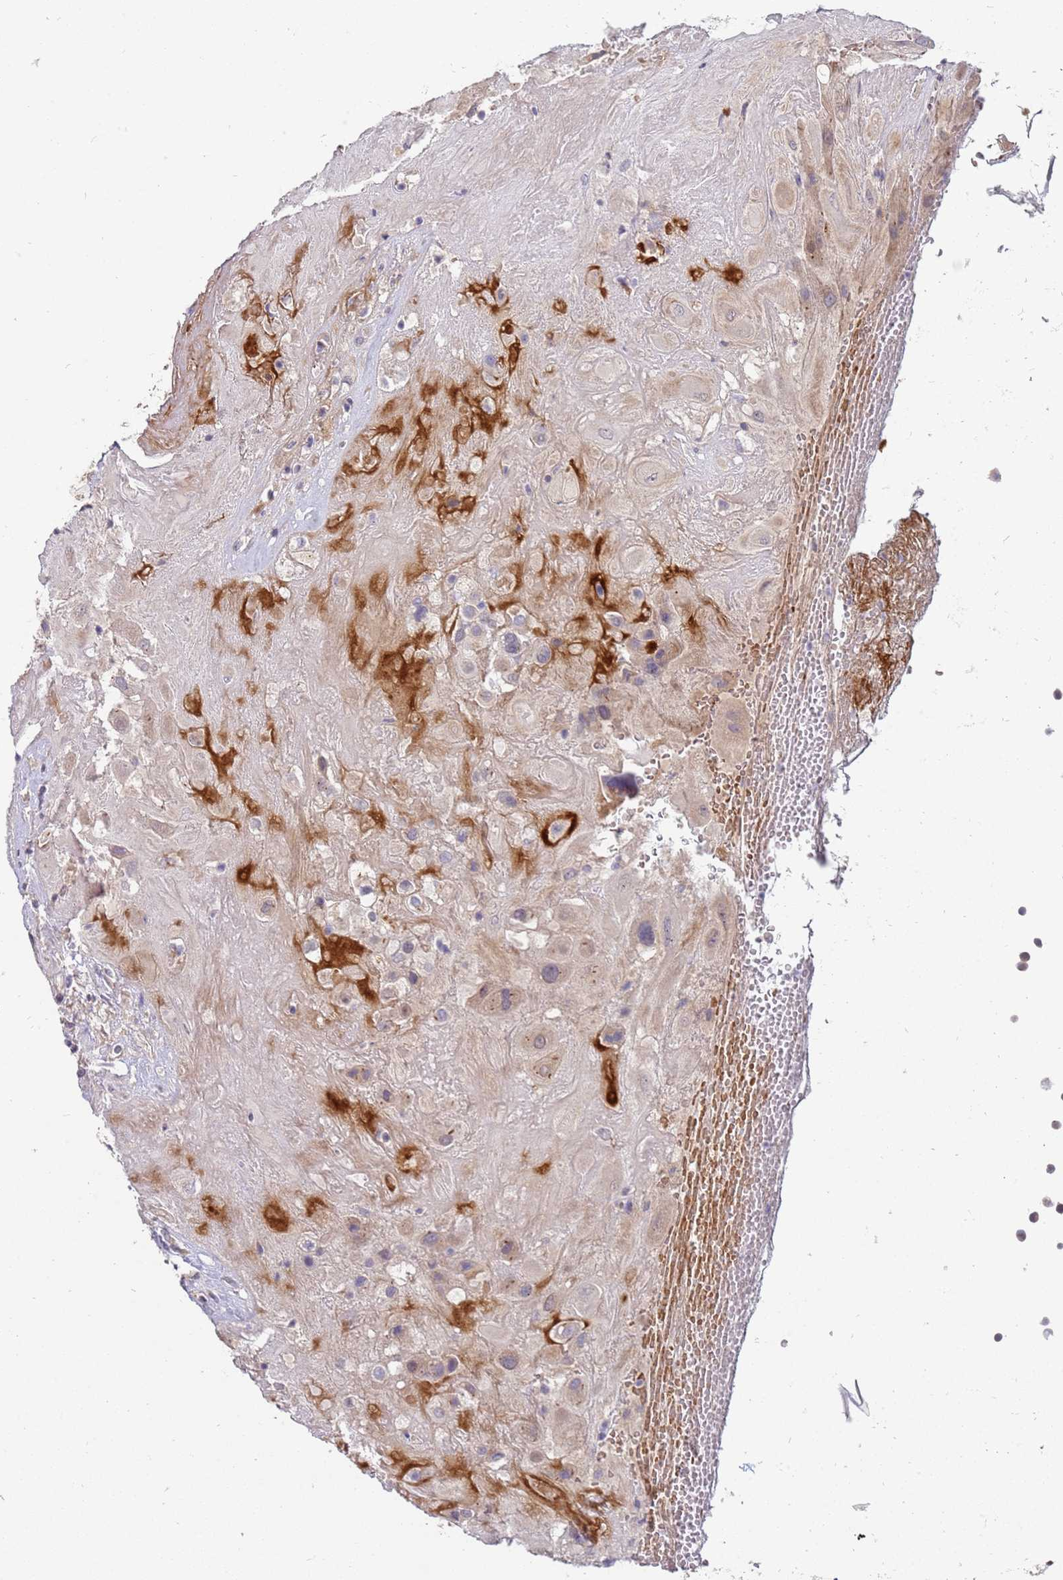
{"staining": {"intensity": "negative", "quantity": "none", "location": "none"}, "tissue": "placenta", "cell_type": "Decidual cells", "image_type": "normal", "snomed": [{"axis": "morphology", "description": "Normal tissue, NOS"}, {"axis": "topography", "description": "Placenta"}], "caption": "IHC of normal human placenta exhibits no expression in decidual cells.", "gene": "NMUR2", "patient": {"sex": "female", "age": 32}}